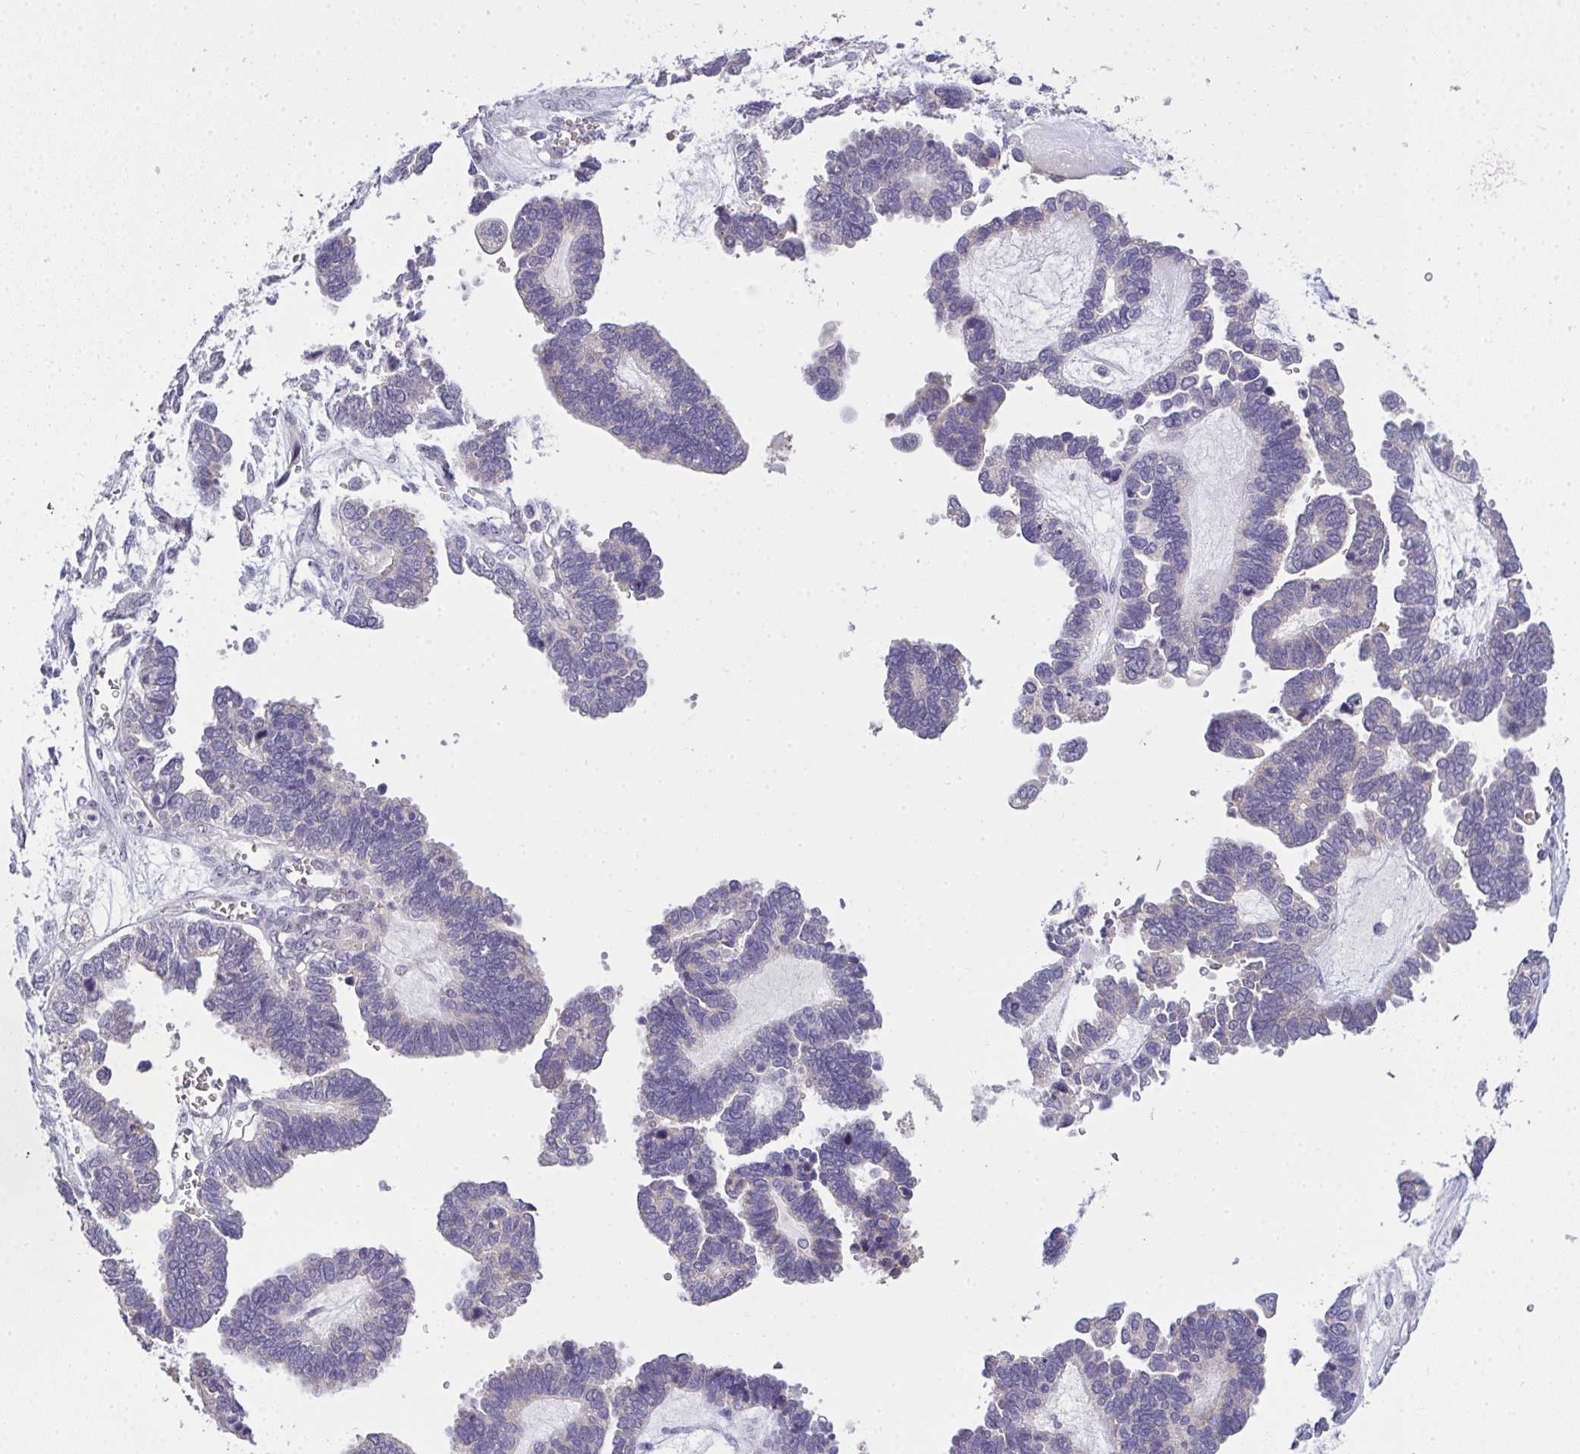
{"staining": {"intensity": "negative", "quantity": "none", "location": "none"}, "tissue": "ovarian cancer", "cell_type": "Tumor cells", "image_type": "cancer", "snomed": [{"axis": "morphology", "description": "Cystadenocarcinoma, serous, NOS"}, {"axis": "topography", "description": "Ovary"}], "caption": "There is no significant expression in tumor cells of ovarian serous cystadenocarcinoma.", "gene": "NT5C1A", "patient": {"sex": "female", "age": 51}}